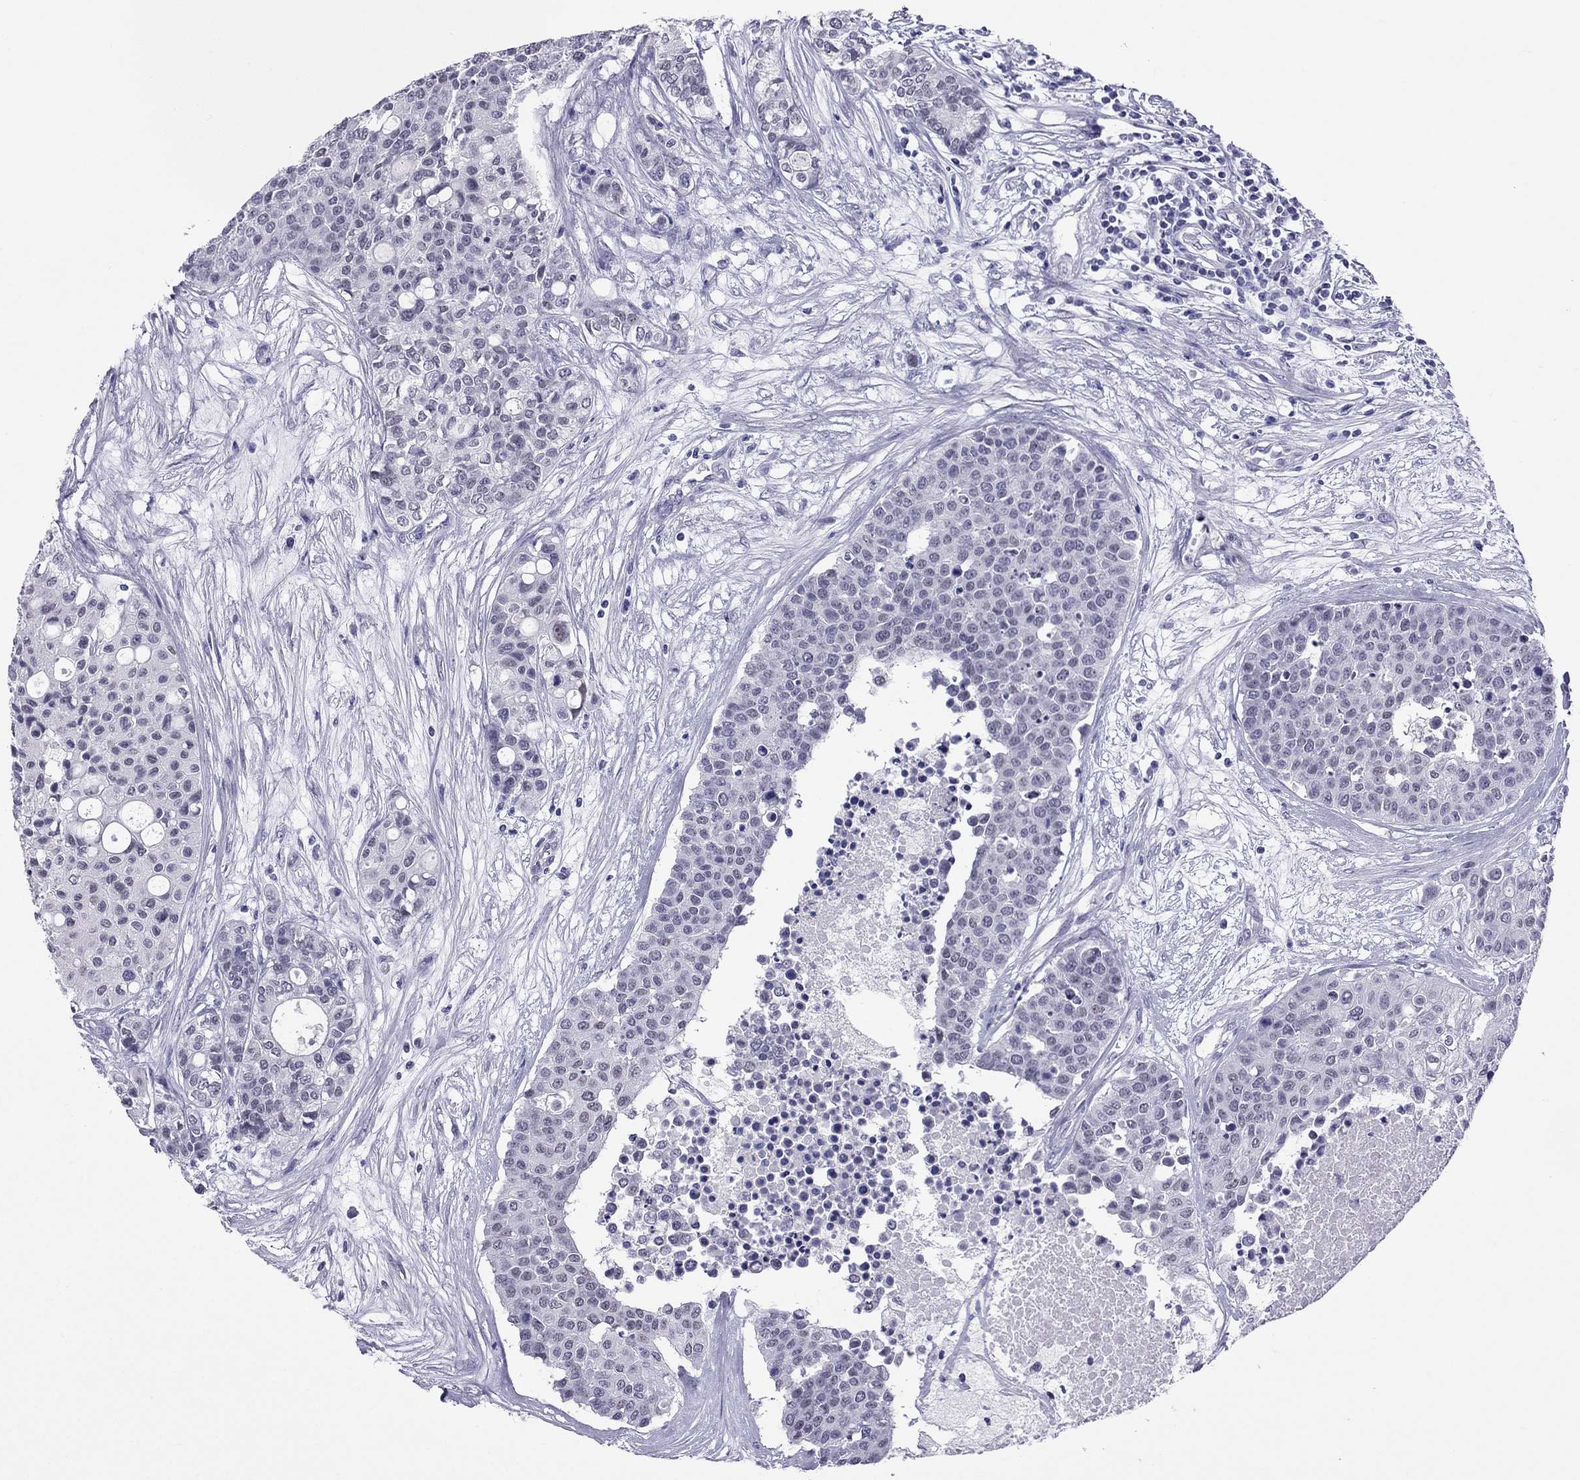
{"staining": {"intensity": "negative", "quantity": "none", "location": "none"}, "tissue": "carcinoid", "cell_type": "Tumor cells", "image_type": "cancer", "snomed": [{"axis": "morphology", "description": "Carcinoid, malignant, NOS"}, {"axis": "topography", "description": "Colon"}], "caption": "An immunohistochemistry (IHC) histopathology image of carcinoid (malignant) is shown. There is no staining in tumor cells of carcinoid (malignant).", "gene": "CROCC2", "patient": {"sex": "male", "age": 81}}